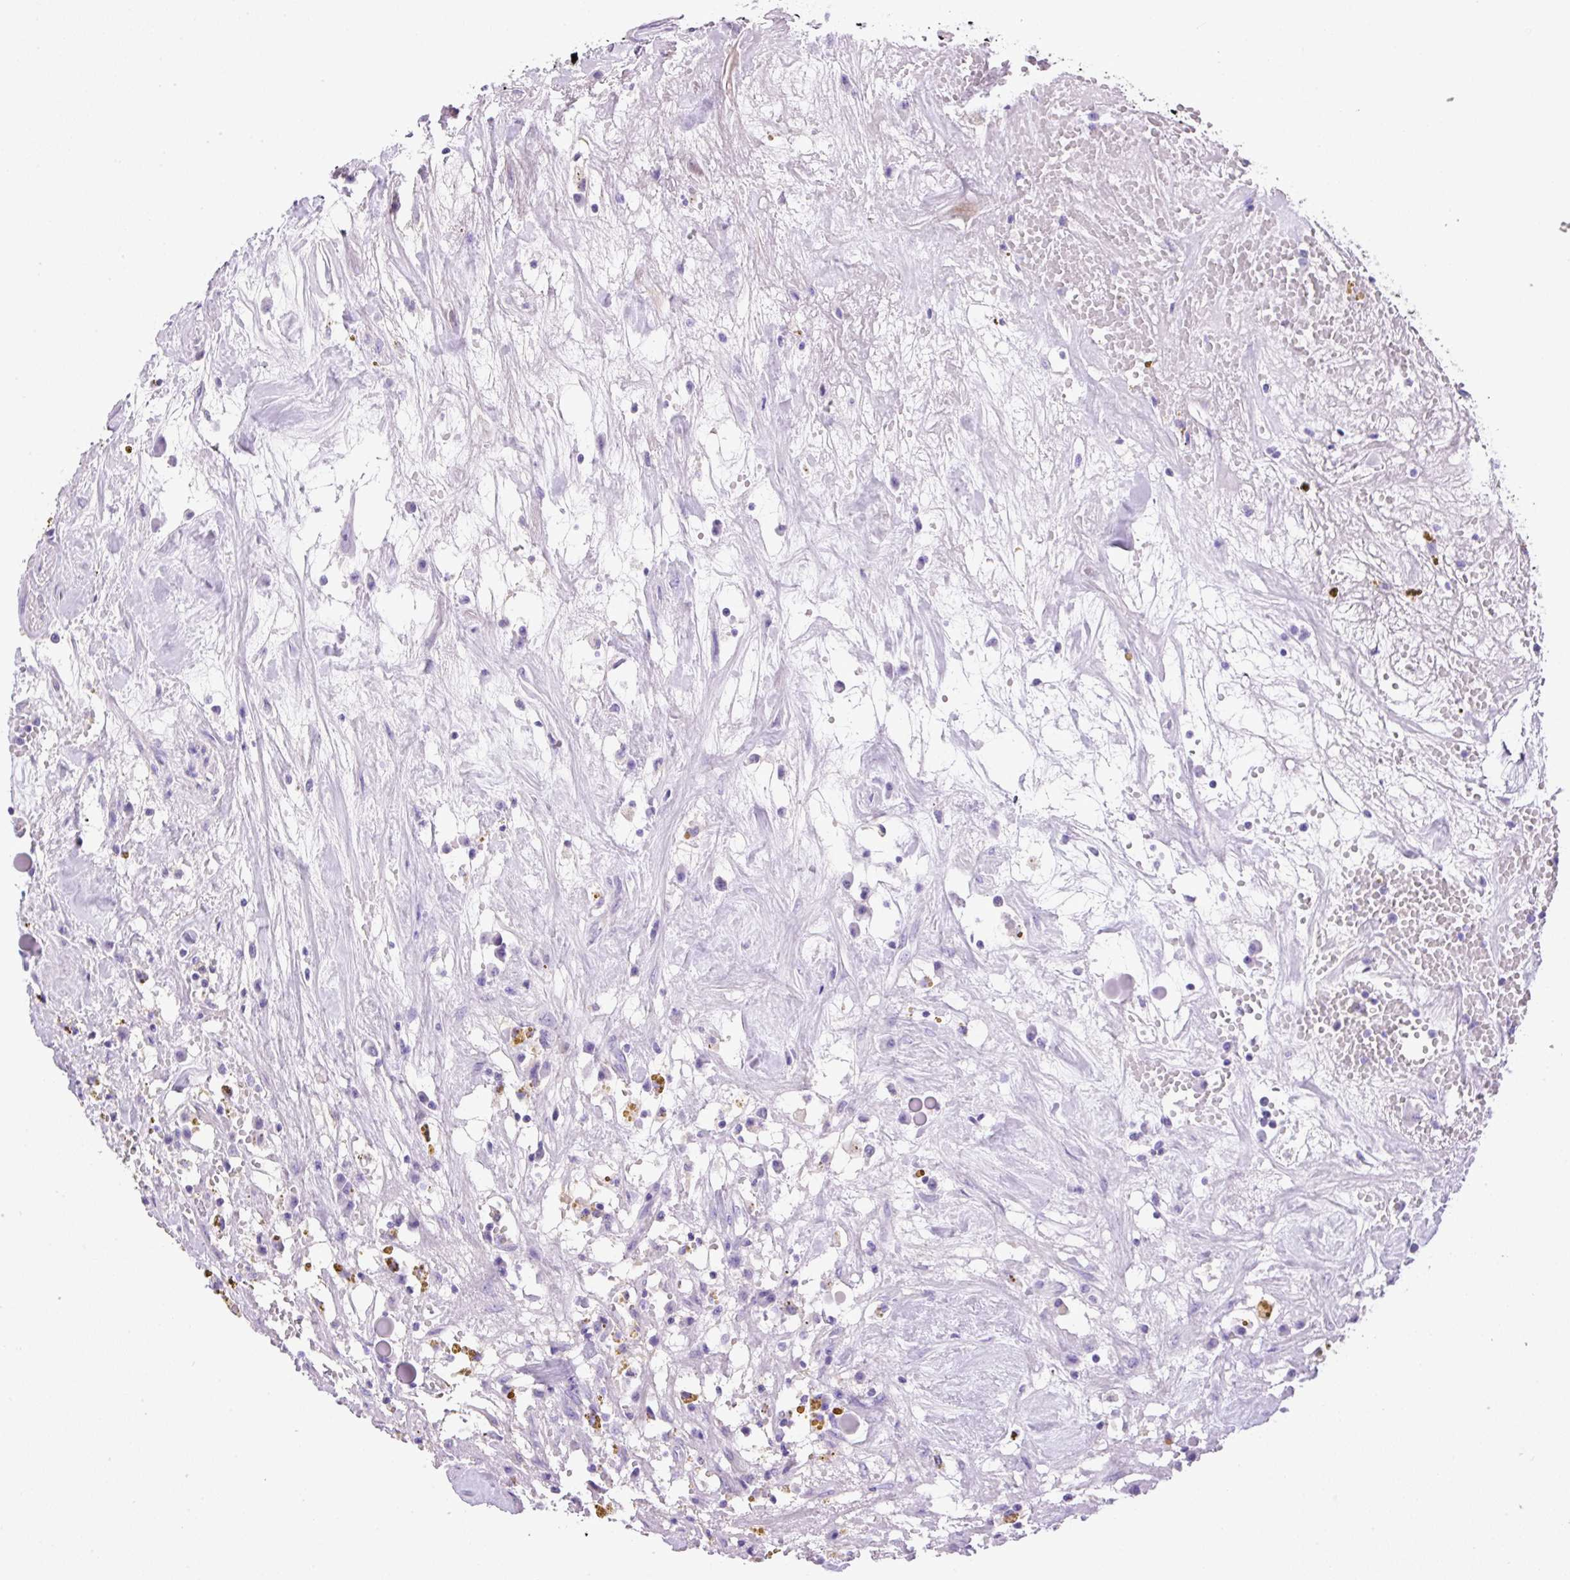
{"staining": {"intensity": "negative", "quantity": "none", "location": "none"}, "tissue": "renal cancer", "cell_type": "Tumor cells", "image_type": "cancer", "snomed": [{"axis": "morphology", "description": "Adenocarcinoma, NOS"}, {"axis": "topography", "description": "Kidney"}], "caption": "IHC image of adenocarcinoma (renal) stained for a protein (brown), which exhibits no staining in tumor cells.", "gene": "NPTN", "patient": {"sex": "male", "age": 56}}